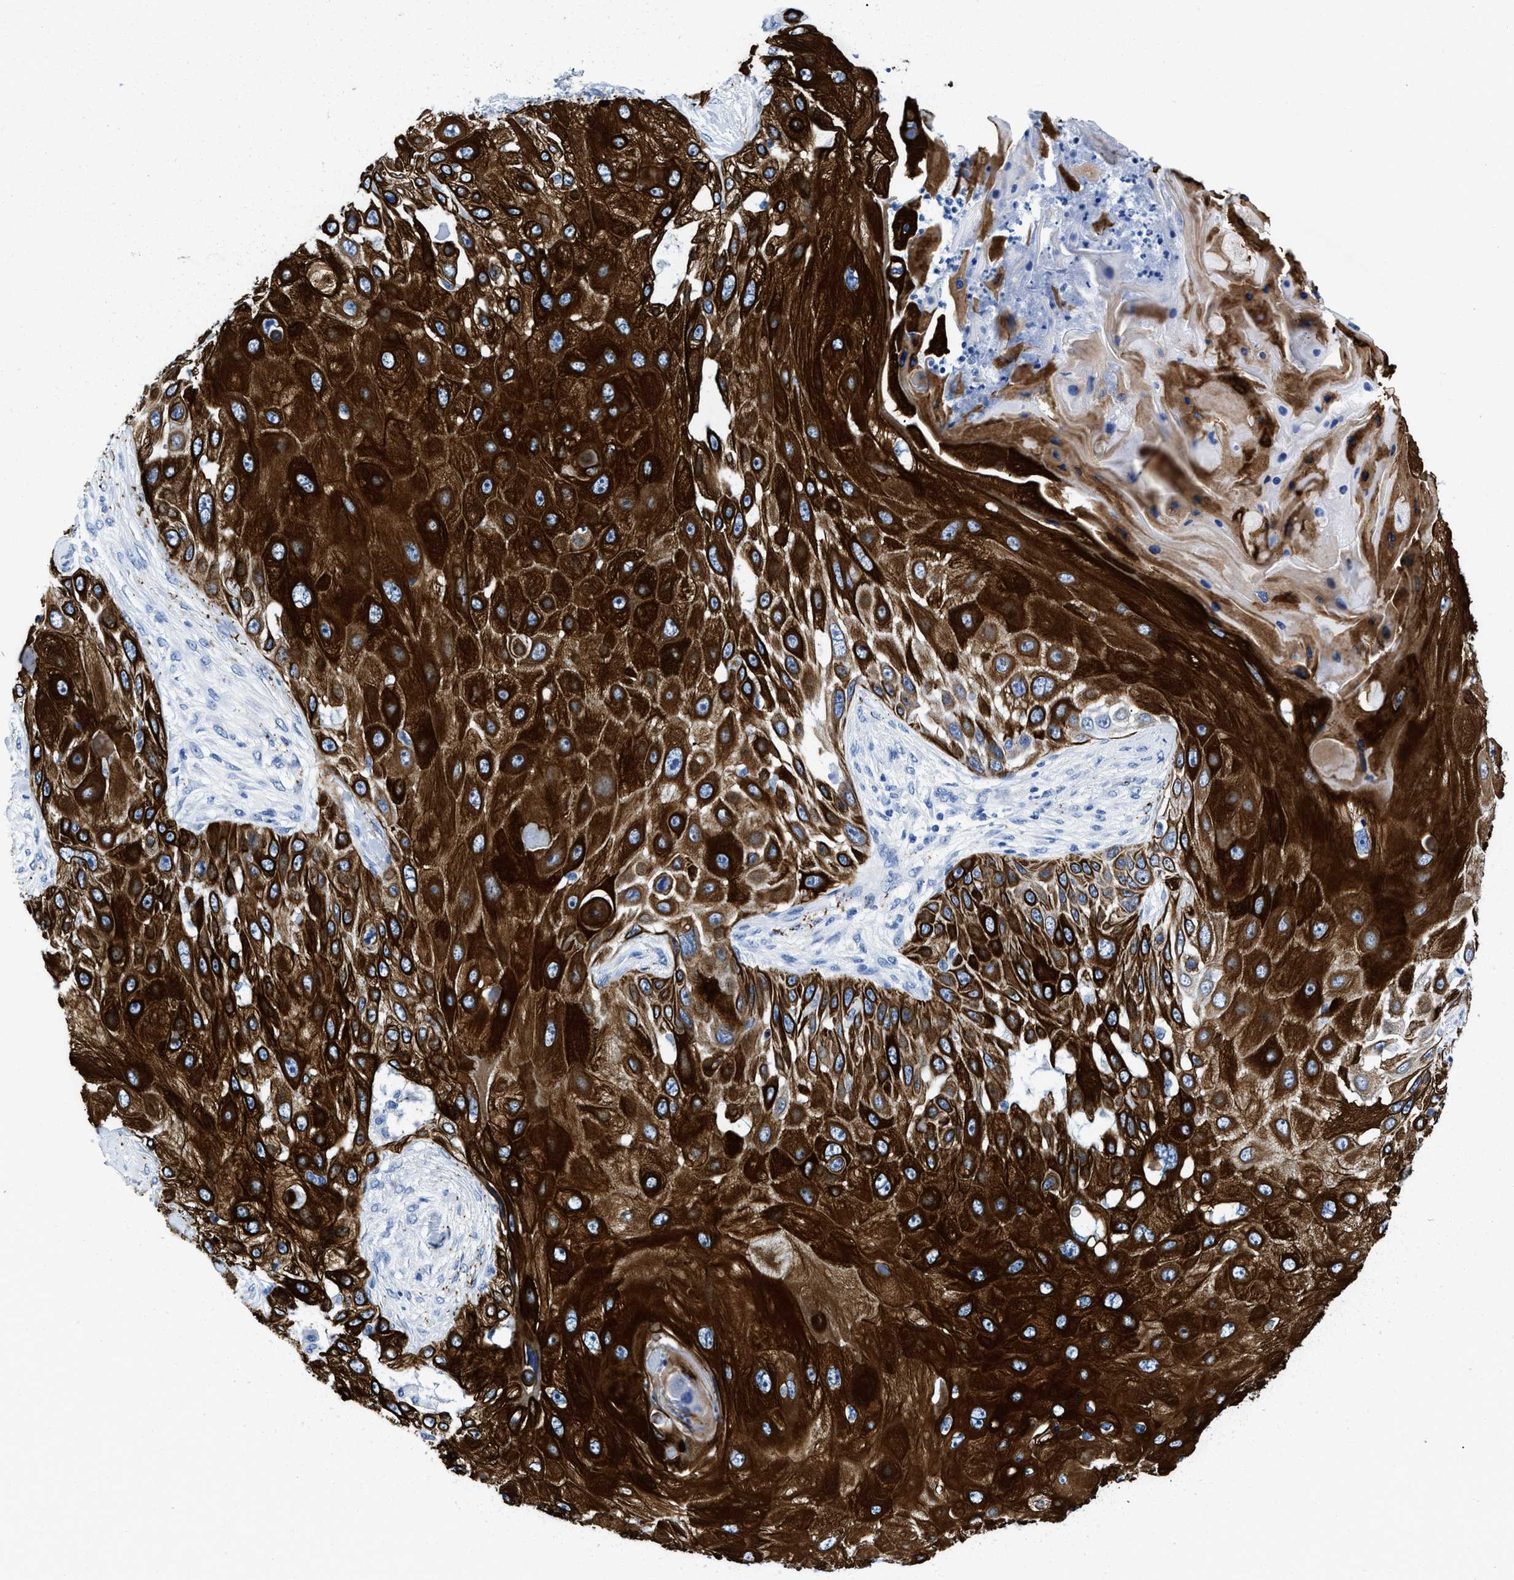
{"staining": {"intensity": "strong", "quantity": ">75%", "location": "cytoplasmic/membranous"}, "tissue": "skin cancer", "cell_type": "Tumor cells", "image_type": "cancer", "snomed": [{"axis": "morphology", "description": "Squamous cell carcinoma, NOS"}, {"axis": "topography", "description": "Skin"}], "caption": "The immunohistochemical stain highlights strong cytoplasmic/membranous staining in tumor cells of skin cancer (squamous cell carcinoma) tissue. (DAB (3,3'-diaminobenzidine) IHC with brightfield microscopy, high magnification).", "gene": "DUSP26", "patient": {"sex": "female", "age": 44}}